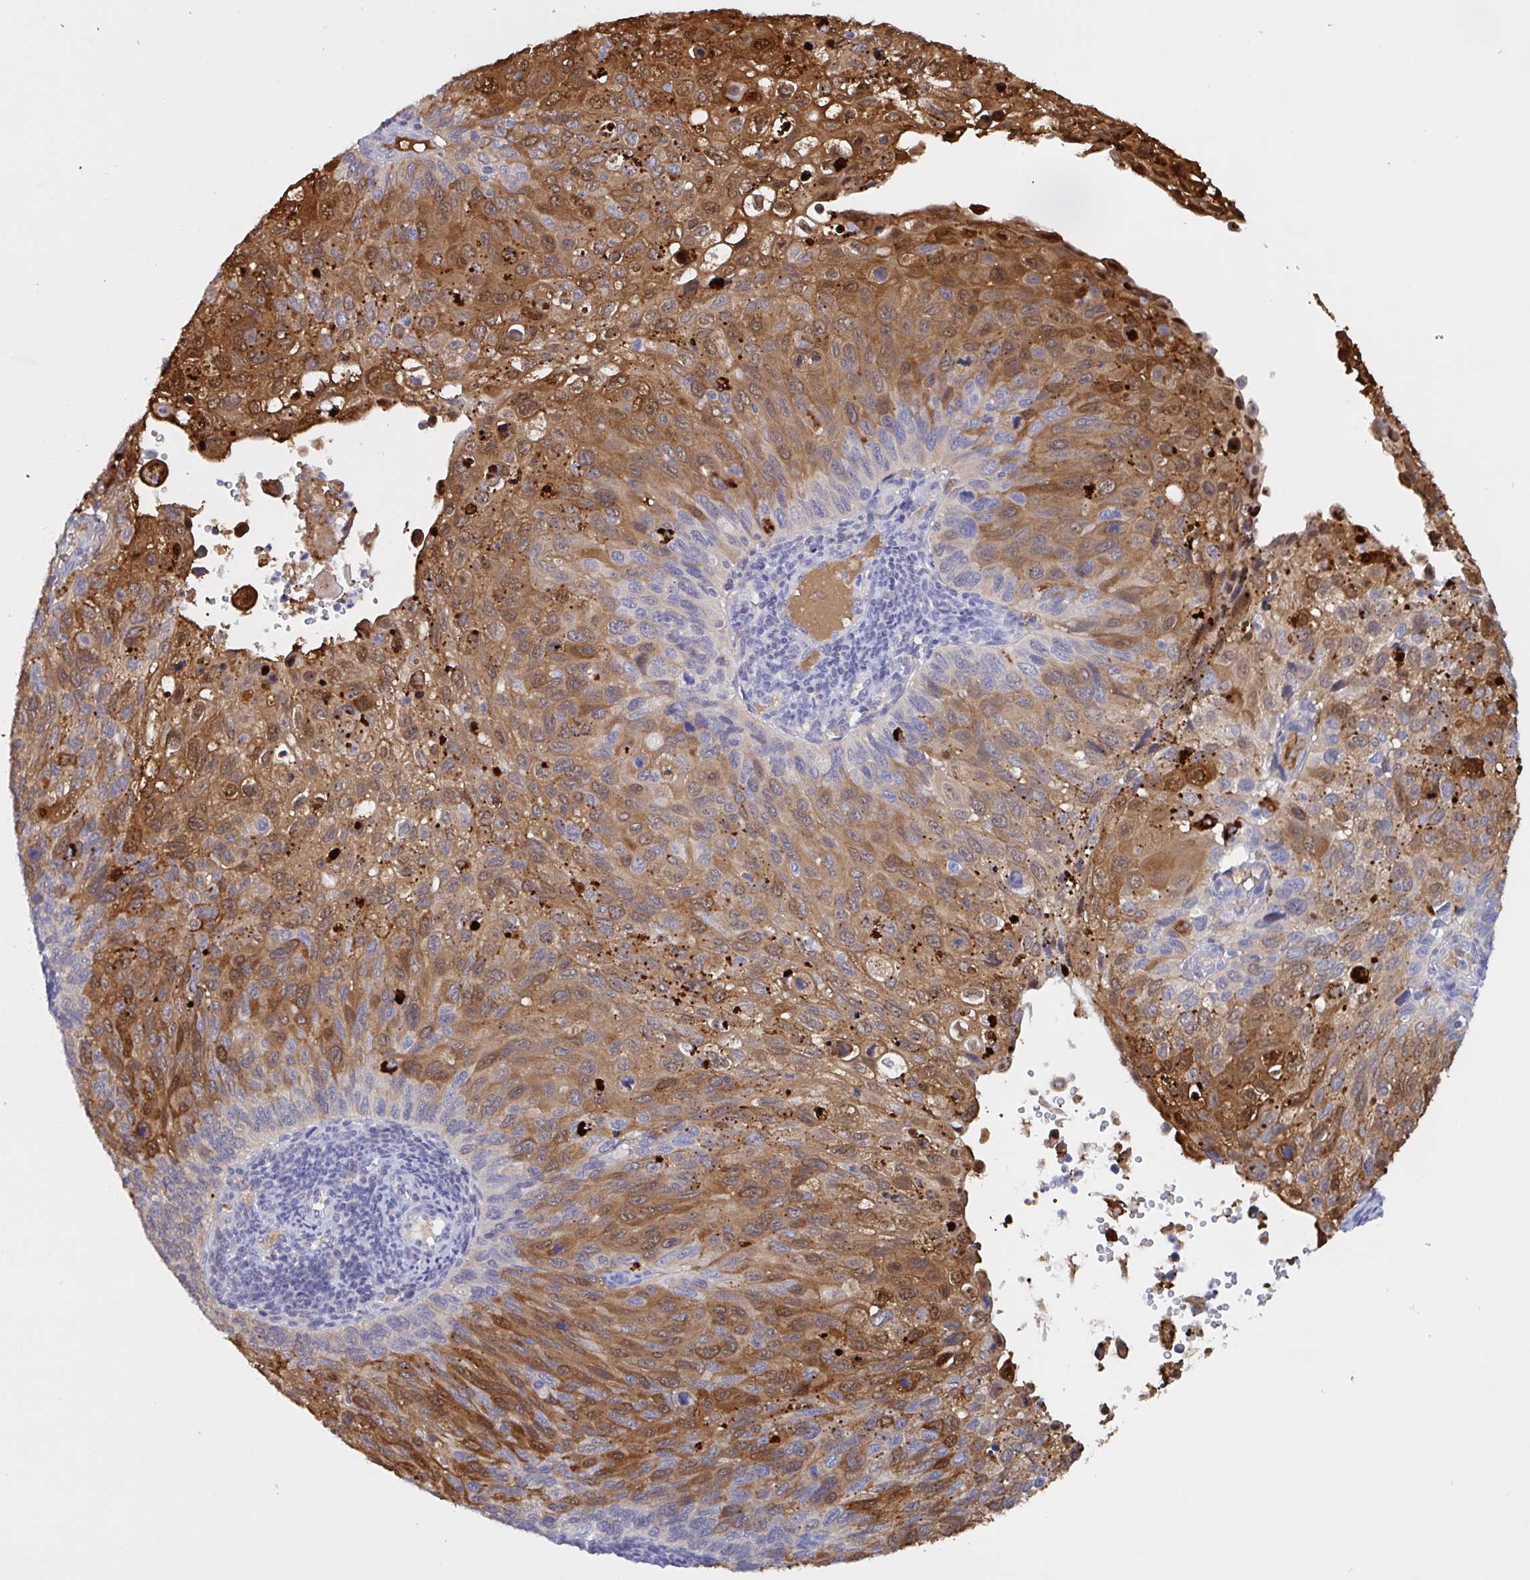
{"staining": {"intensity": "moderate", "quantity": ">75%", "location": "cytoplasmic/membranous,nuclear"}, "tissue": "cervical cancer", "cell_type": "Tumor cells", "image_type": "cancer", "snomed": [{"axis": "morphology", "description": "Squamous cell carcinoma, NOS"}, {"axis": "topography", "description": "Cervix"}], "caption": "Immunohistochemistry of human cervical cancer displays medium levels of moderate cytoplasmic/membranous and nuclear positivity in about >75% of tumor cells.", "gene": "SERPINB13", "patient": {"sex": "female", "age": 70}}